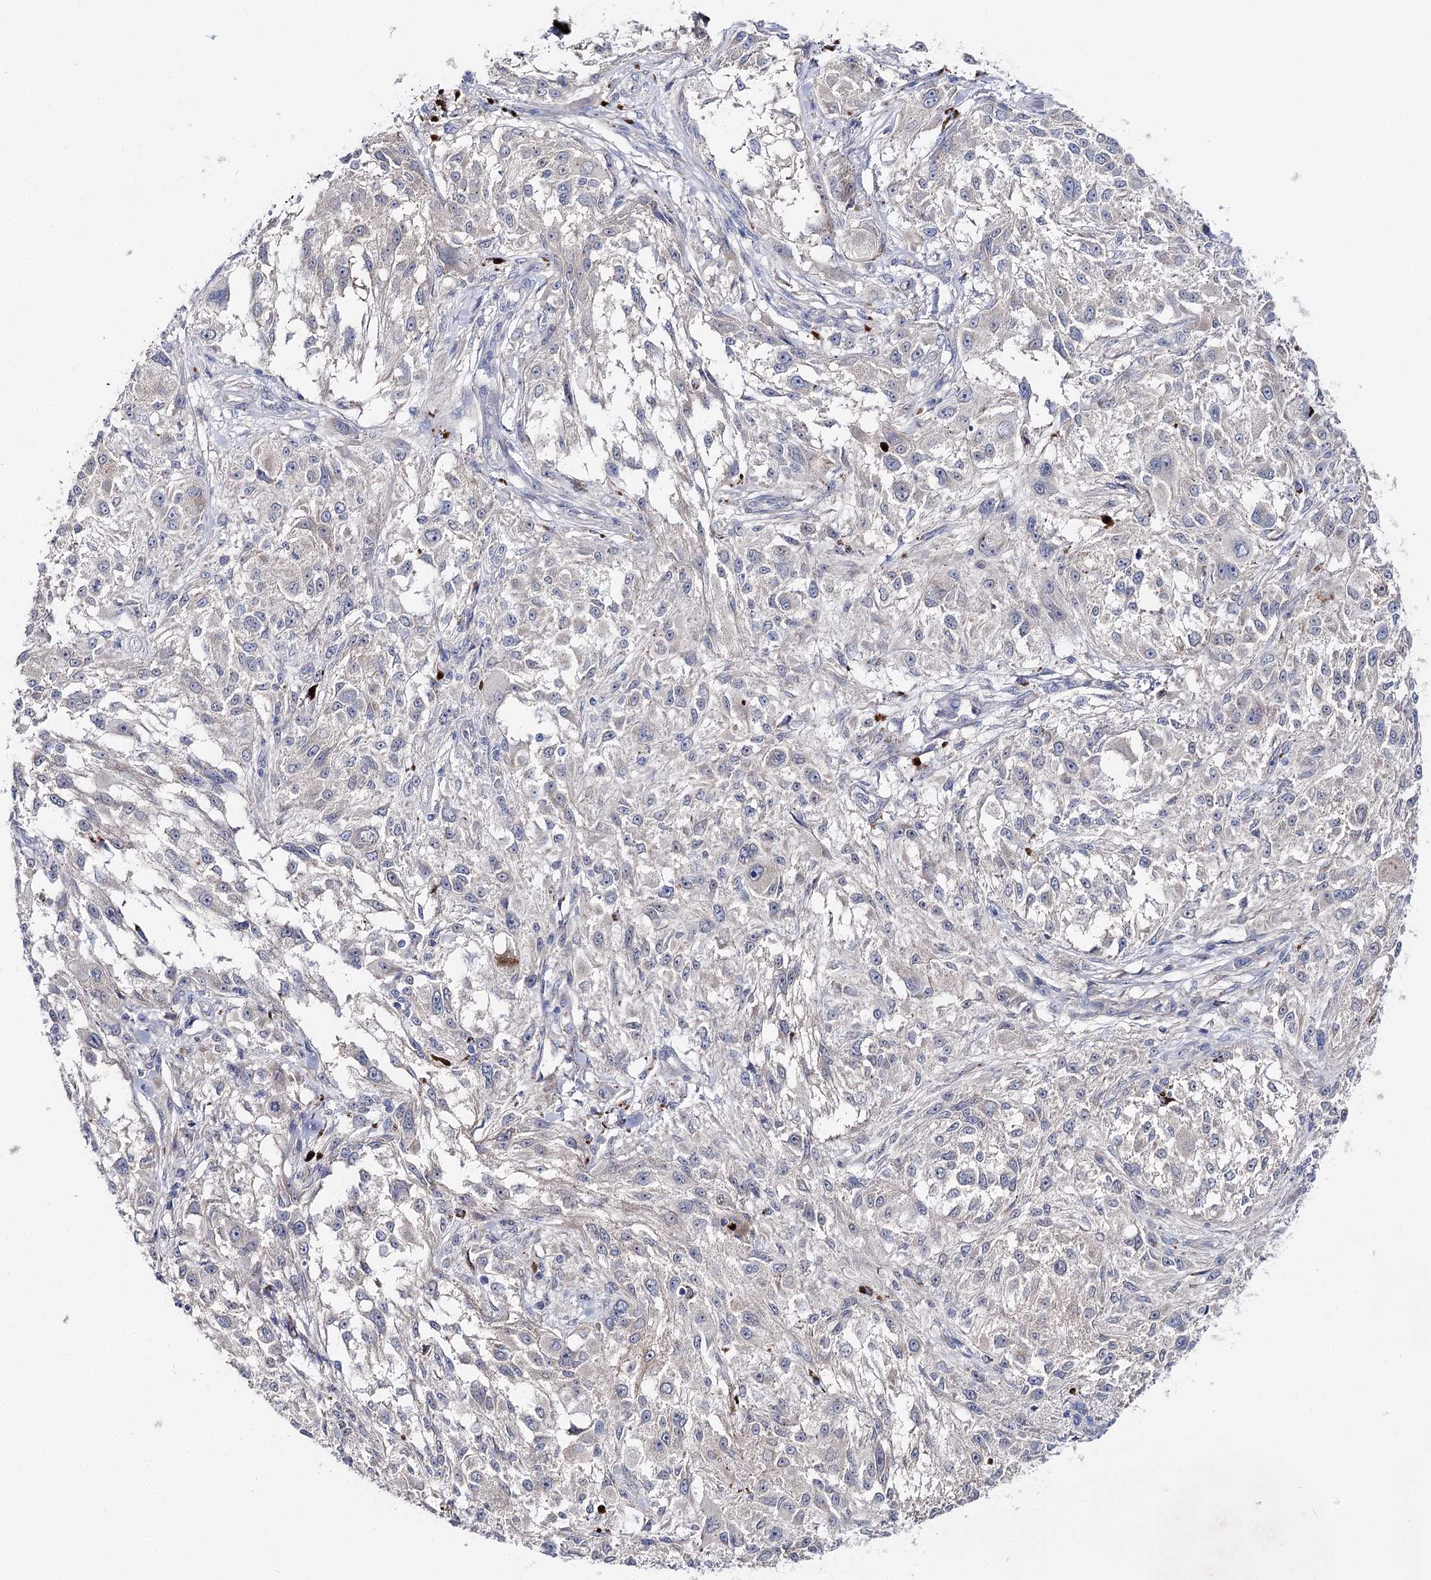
{"staining": {"intensity": "negative", "quantity": "none", "location": "none"}, "tissue": "melanoma", "cell_type": "Tumor cells", "image_type": "cancer", "snomed": [{"axis": "morphology", "description": "Necrosis, NOS"}, {"axis": "morphology", "description": "Malignant melanoma, NOS"}, {"axis": "topography", "description": "Skin"}], "caption": "Malignant melanoma was stained to show a protein in brown. There is no significant staining in tumor cells.", "gene": "LRRC14B", "patient": {"sex": "female", "age": 87}}